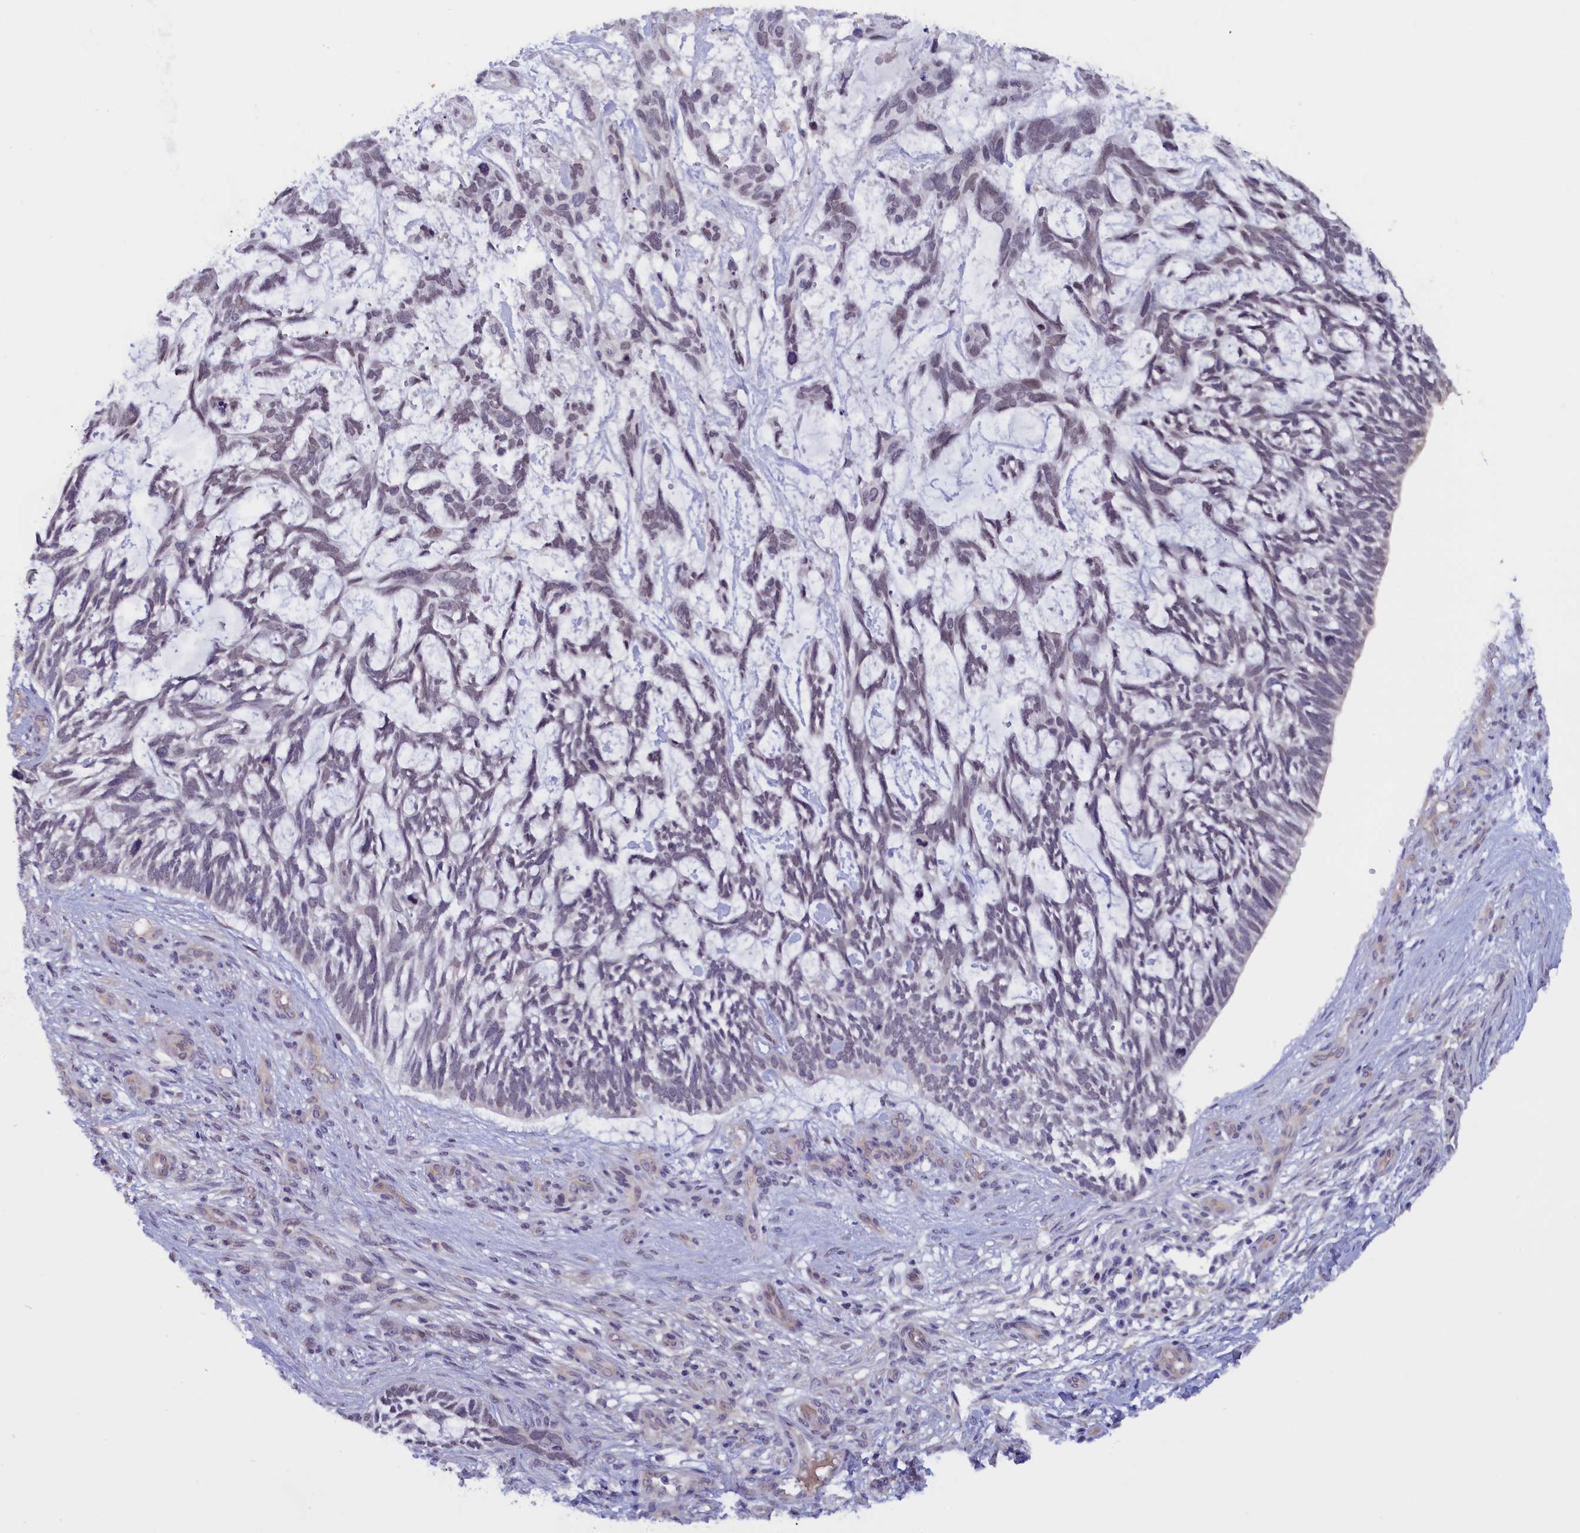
{"staining": {"intensity": "weak", "quantity": "<25%", "location": "nuclear"}, "tissue": "skin cancer", "cell_type": "Tumor cells", "image_type": "cancer", "snomed": [{"axis": "morphology", "description": "Basal cell carcinoma"}, {"axis": "topography", "description": "Skin"}], "caption": "This is an IHC photomicrograph of human skin basal cell carcinoma. There is no staining in tumor cells.", "gene": "IGFALS", "patient": {"sex": "male", "age": 88}}